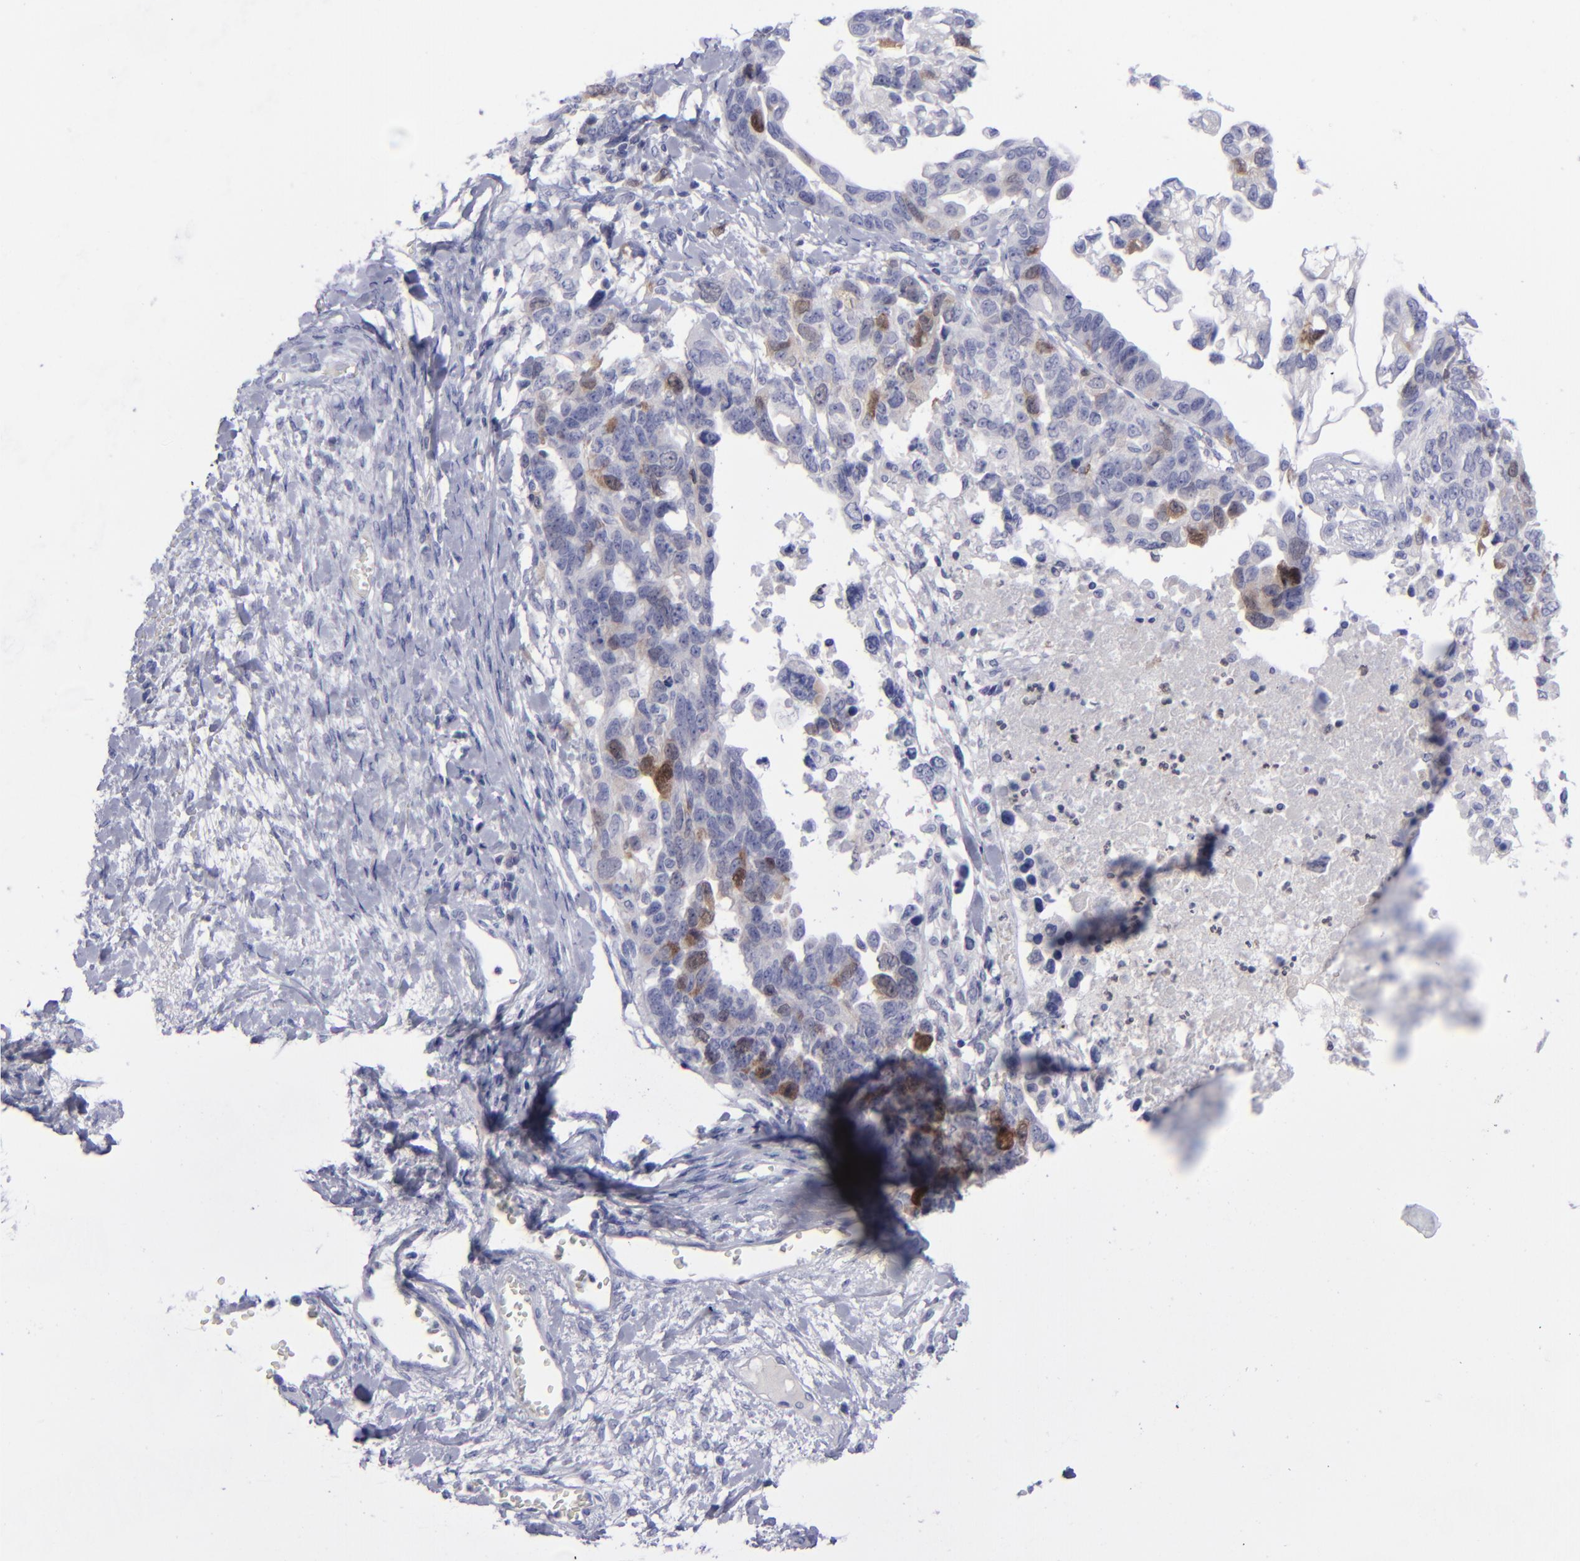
{"staining": {"intensity": "weak", "quantity": "<25%", "location": "cytoplasmic/membranous"}, "tissue": "ovarian cancer", "cell_type": "Tumor cells", "image_type": "cancer", "snomed": [{"axis": "morphology", "description": "Cystadenocarcinoma, serous, NOS"}, {"axis": "topography", "description": "Ovary"}], "caption": "IHC of human ovarian cancer (serous cystadenocarcinoma) shows no positivity in tumor cells. (DAB (3,3'-diaminobenzidine) IHC with hematoxylin counter stain).", "gene": "AURKA", "patient": {"sex": "female", "age": 69}}